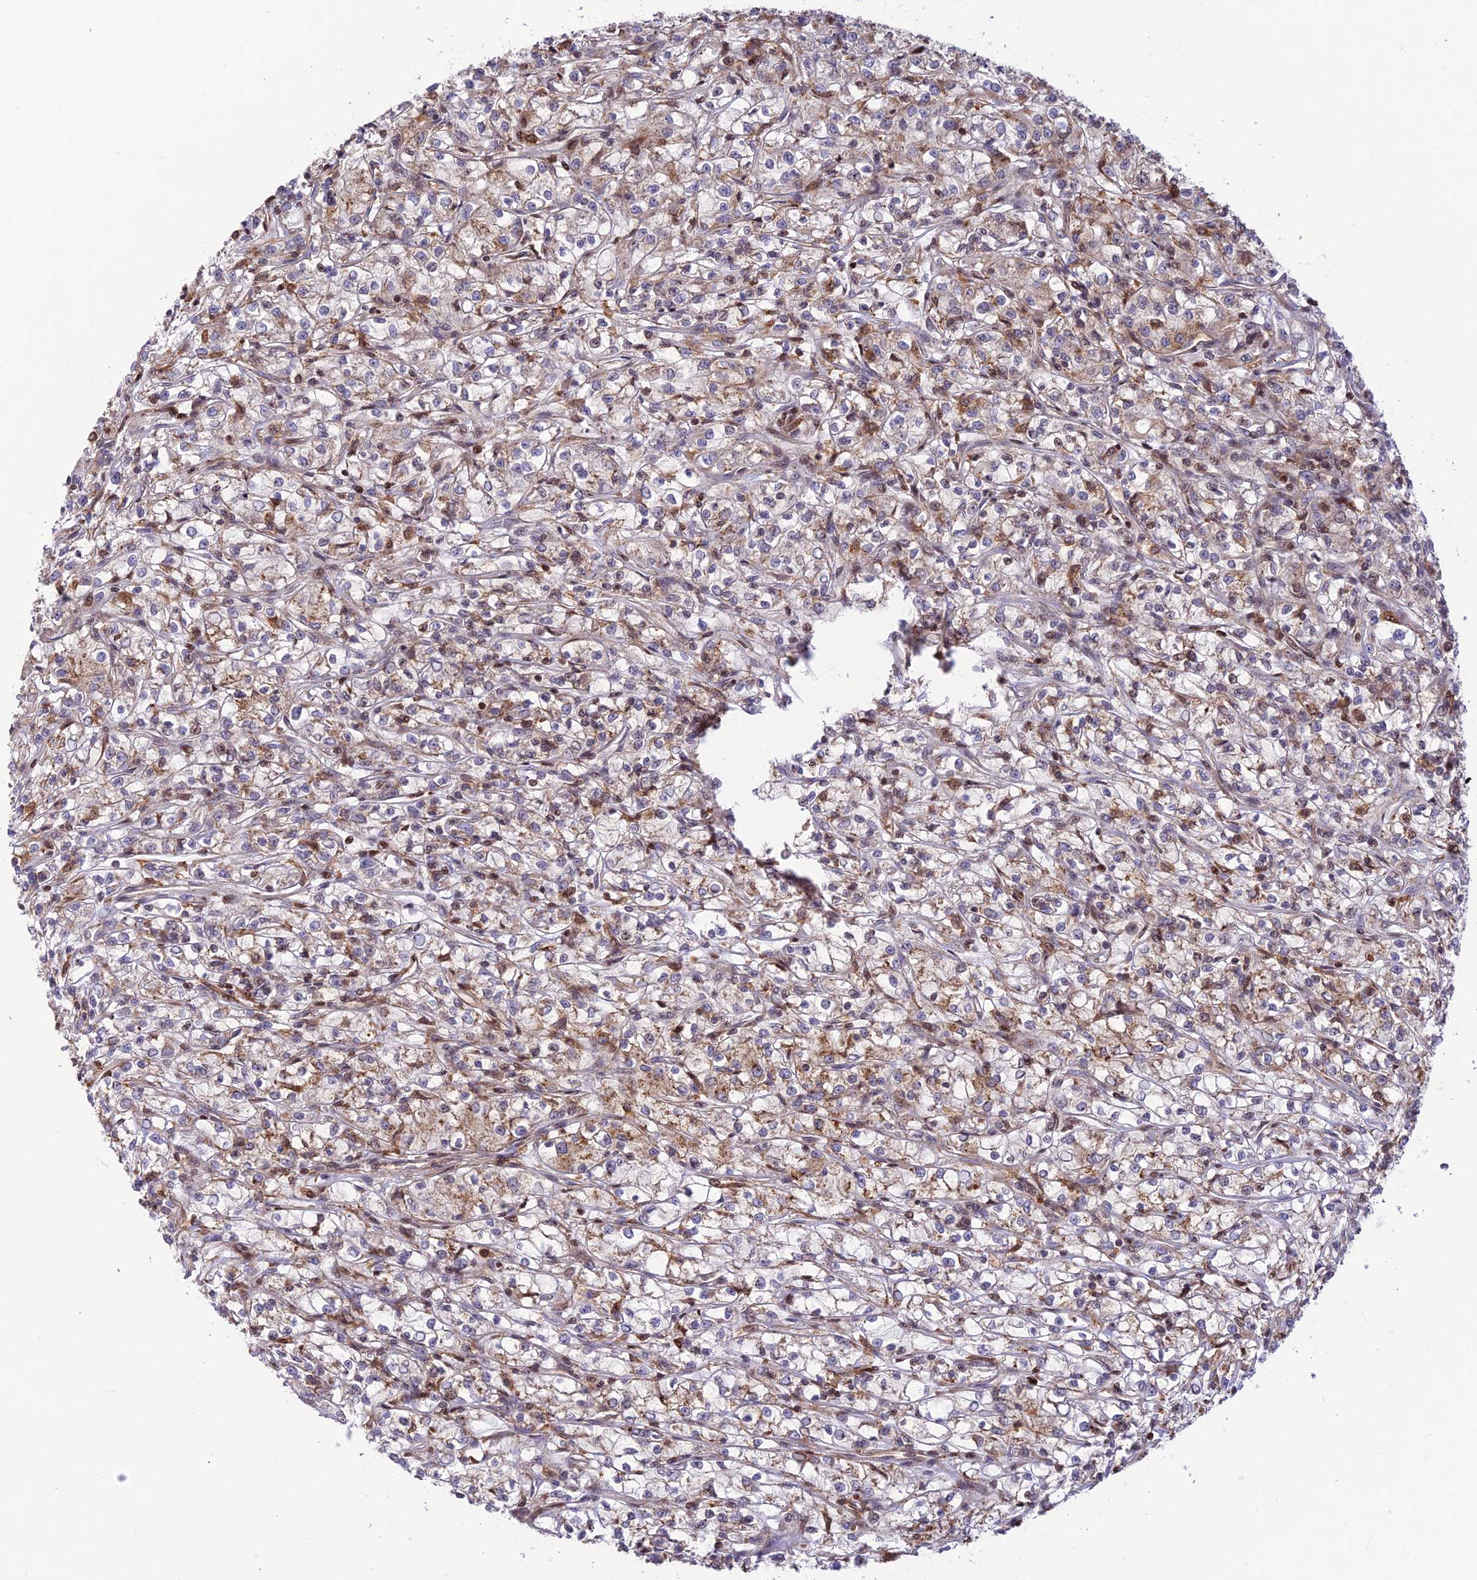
{"staining": {"intensity": "moderate", "quantity": "25%-75%", "location": "cytoplasmic/membranous"}, "tissue": "renal cancer", "cell_type": "Tumor cells", "image_type": "cancer", "snomed": [{"axis": "morphology", "description": "Adenocarcinoma, NOS"}, {"axis": "topography", "description": "Kidney"}], "caption": "Tumor cells display moderate cytoplasmic/membranous expression in about 25%-75% of cells in renal cancer. The protein is shown in brown color, while the nuclei are stained blue.", "gene": "FAM186B", "patient": {"sex": "female", "age": 59}}